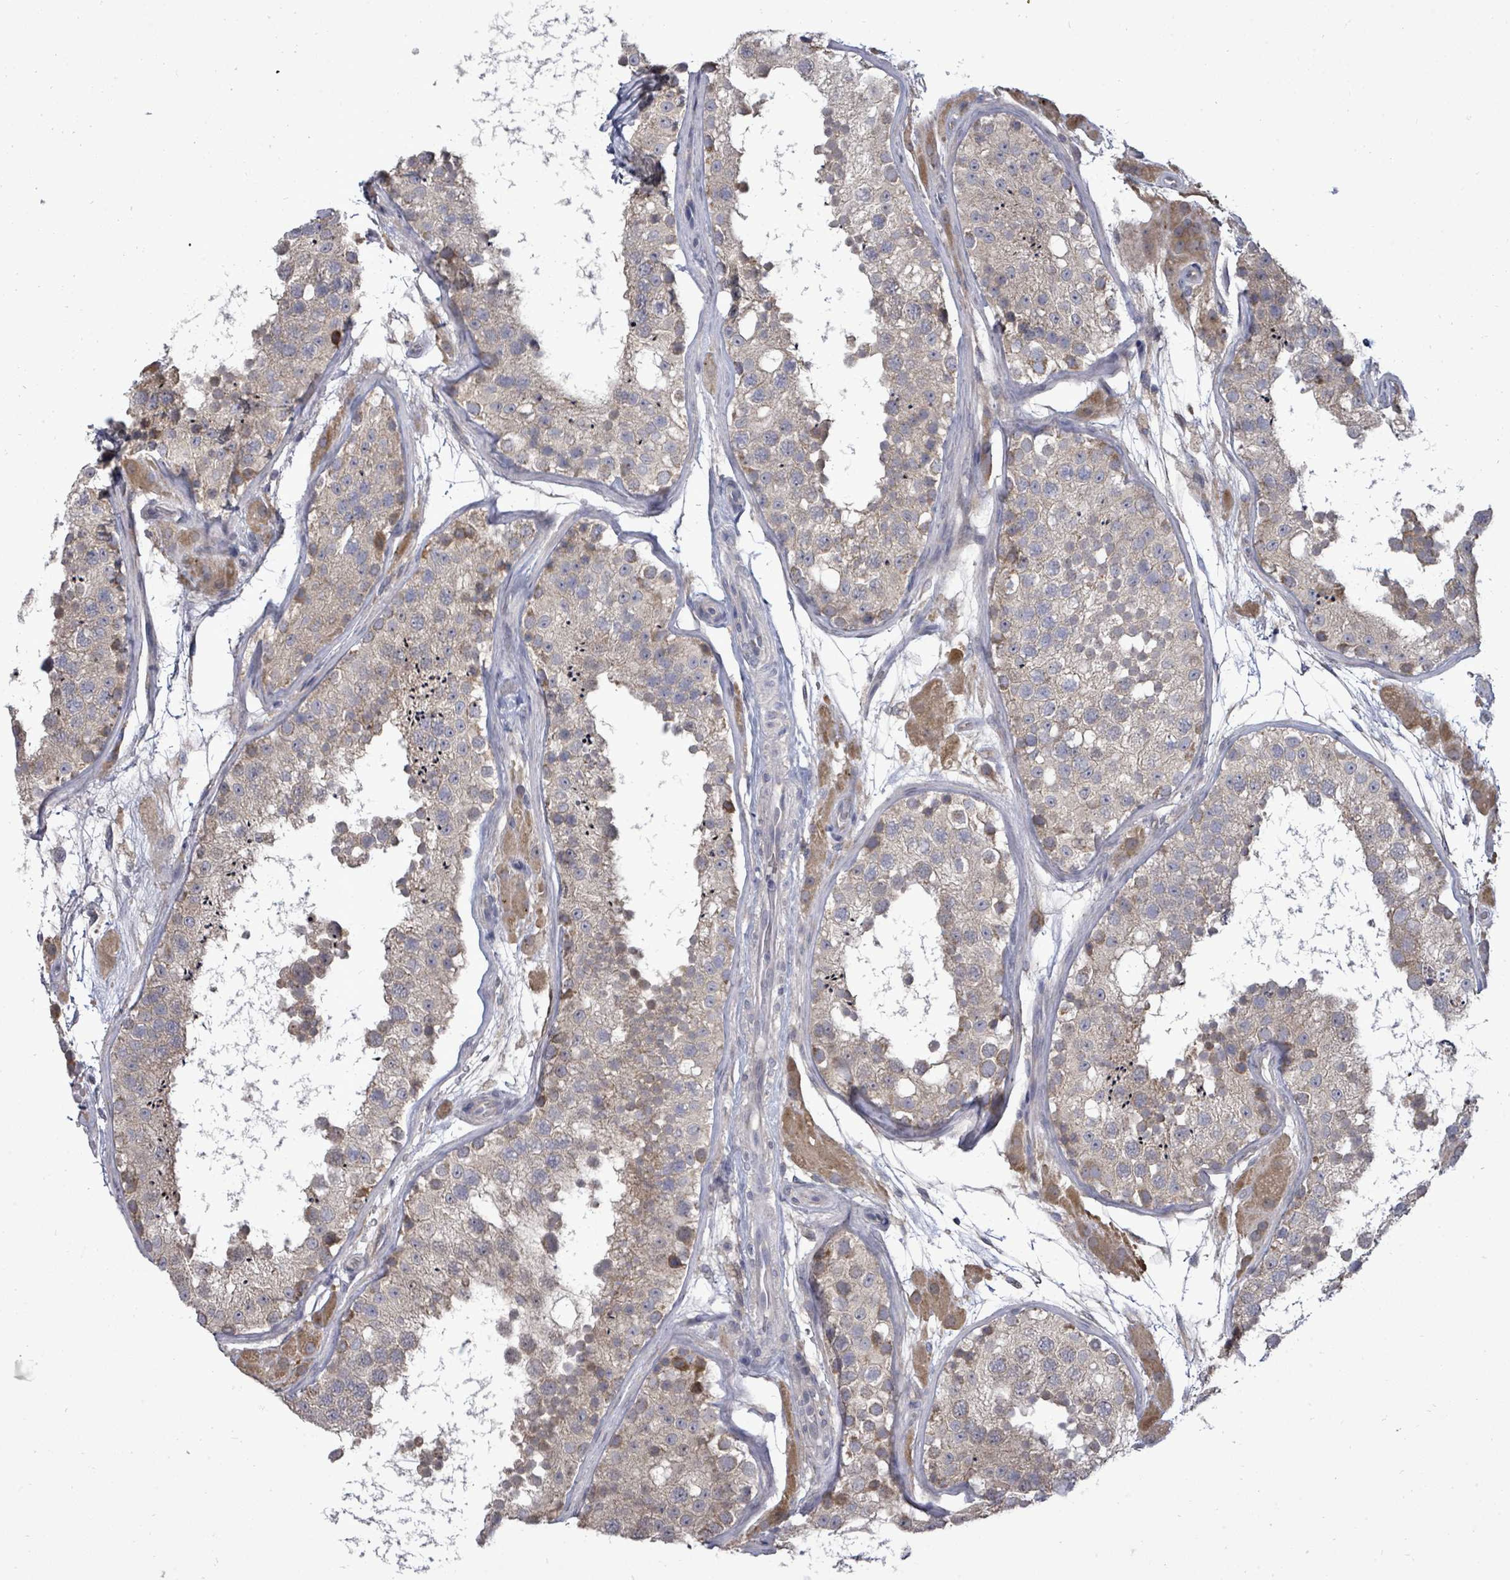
{"staining": {"intensity": "weak", "quantity": ">75%", "location": "cytoplasmic/membranous"}, "tissue": "testis", "cell_type": "Cells in seminiferous ducts", "image_type": "normal", "snomed": [{"axis": "morphology", "description": "Normal tissue, NOS"}, {"axis": "topography", "description": "Testis"}], "caption": "The immunohistochemical stain highlights weak cytoplasmic/membranous staining in cells in seminiferous ducts of benign testis. (DAB (3,3'-diaminobenzidine) IHC, brown staining for protein, blue staining for nuclei).", "gene": "POMGNT2", "patient": {"sex": "male", "age": 26}}